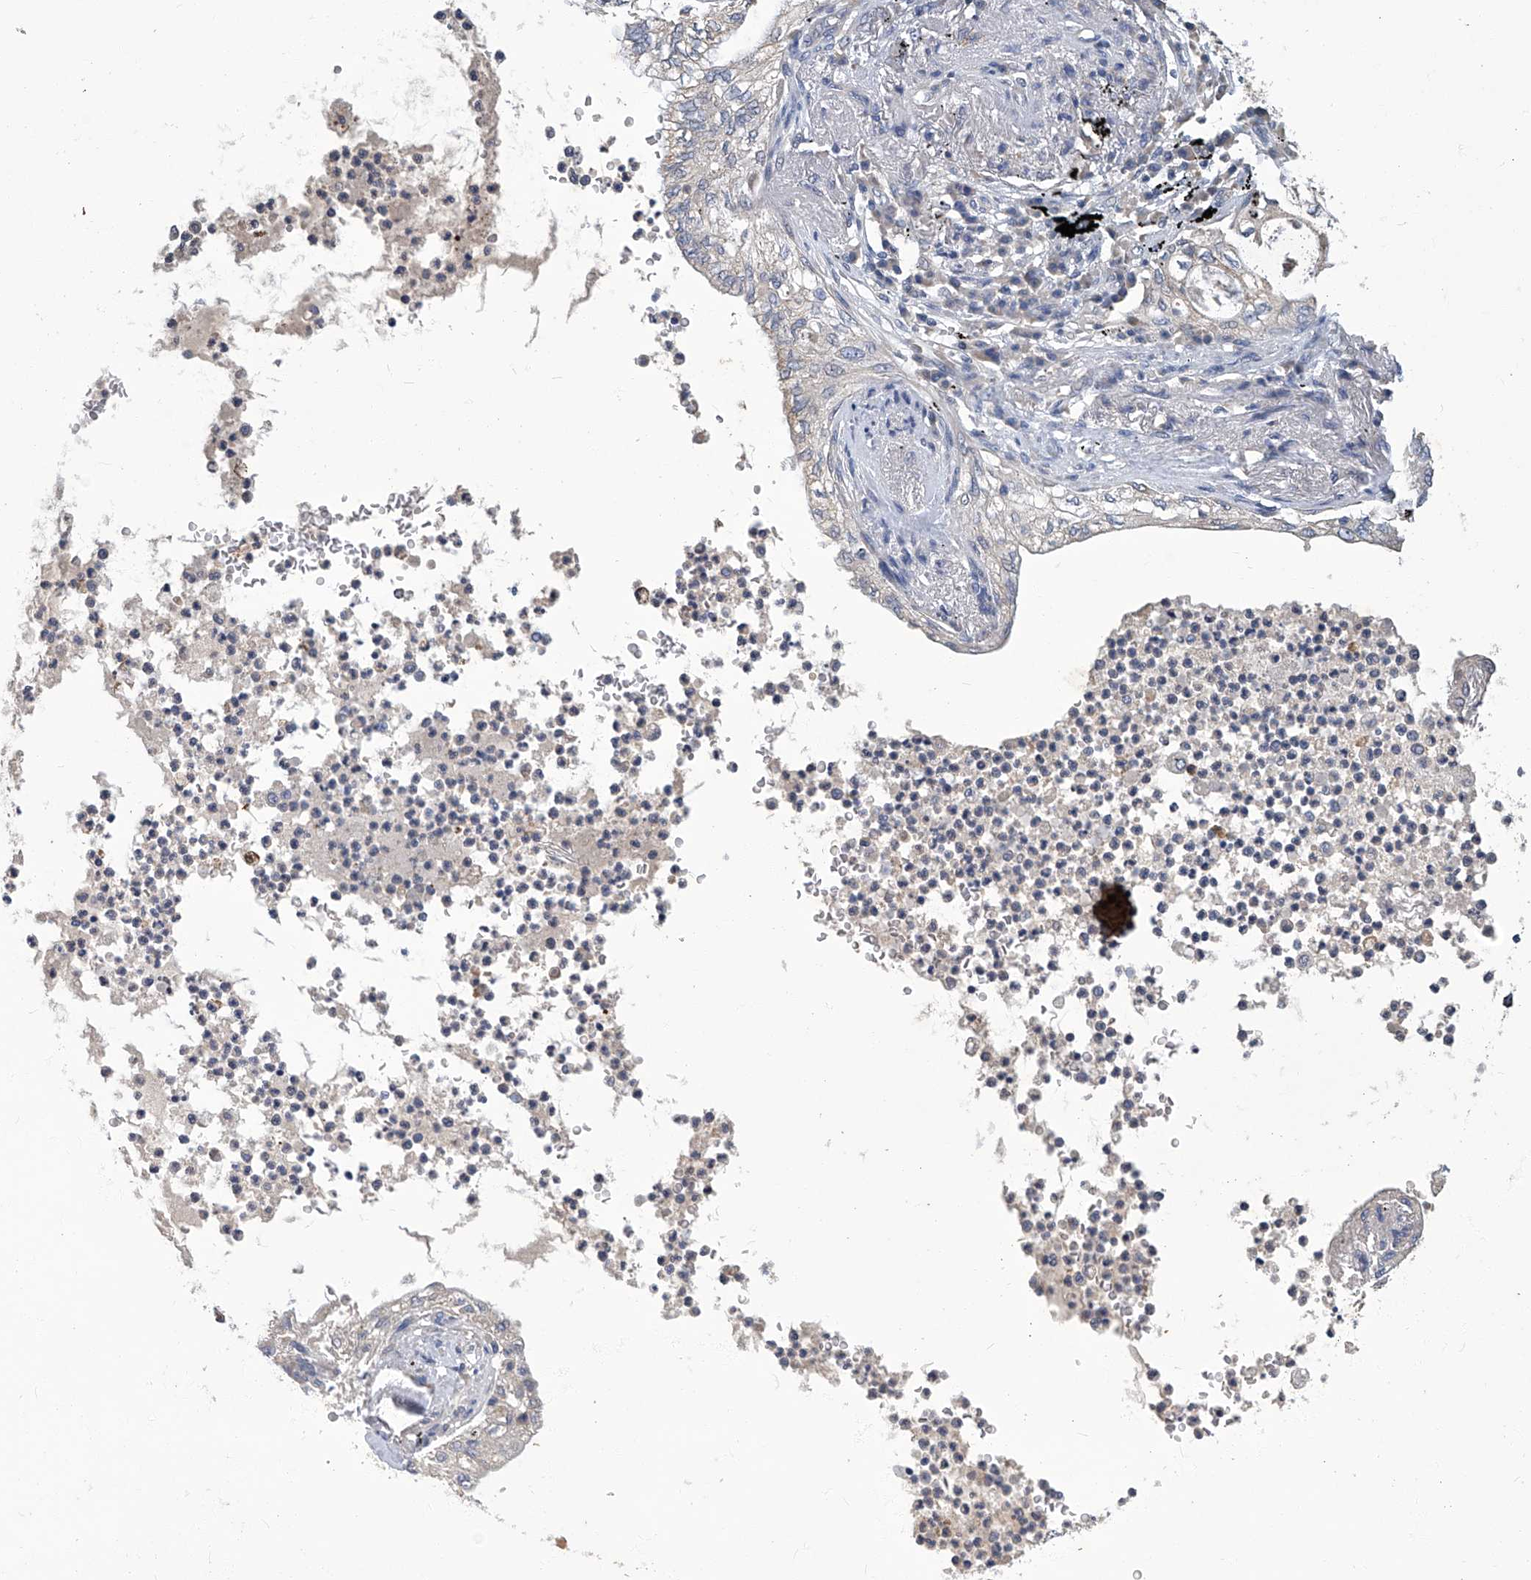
{"staining": {"intensity": "negative", "quantity": "none", "location": "none"}, "tissue": "lung cancer", "cell_type": "Tumor cells", "image_type": "cancer", "snomed": [{"axis": "morphology", "description": "Normal tissue, NOS"}, {"axis": "morphology", "description": "Adenocarcinoma, NOS"}, {"axis": "topography", "description": "Bronchus"}, {"axis": "topography", "description": "Lung"}], "caption": "This is a image of immunohistochemistry (IHC) staining of lung cancer (adenocarcinoma), which shows no staining in tumor cells. (DAB (3,3'-diaminobenzidine) immunohistochemistry (IHC), high magnification).", "gene": "TGFBR1", "patient": {"sex": "female", "age": 70}}